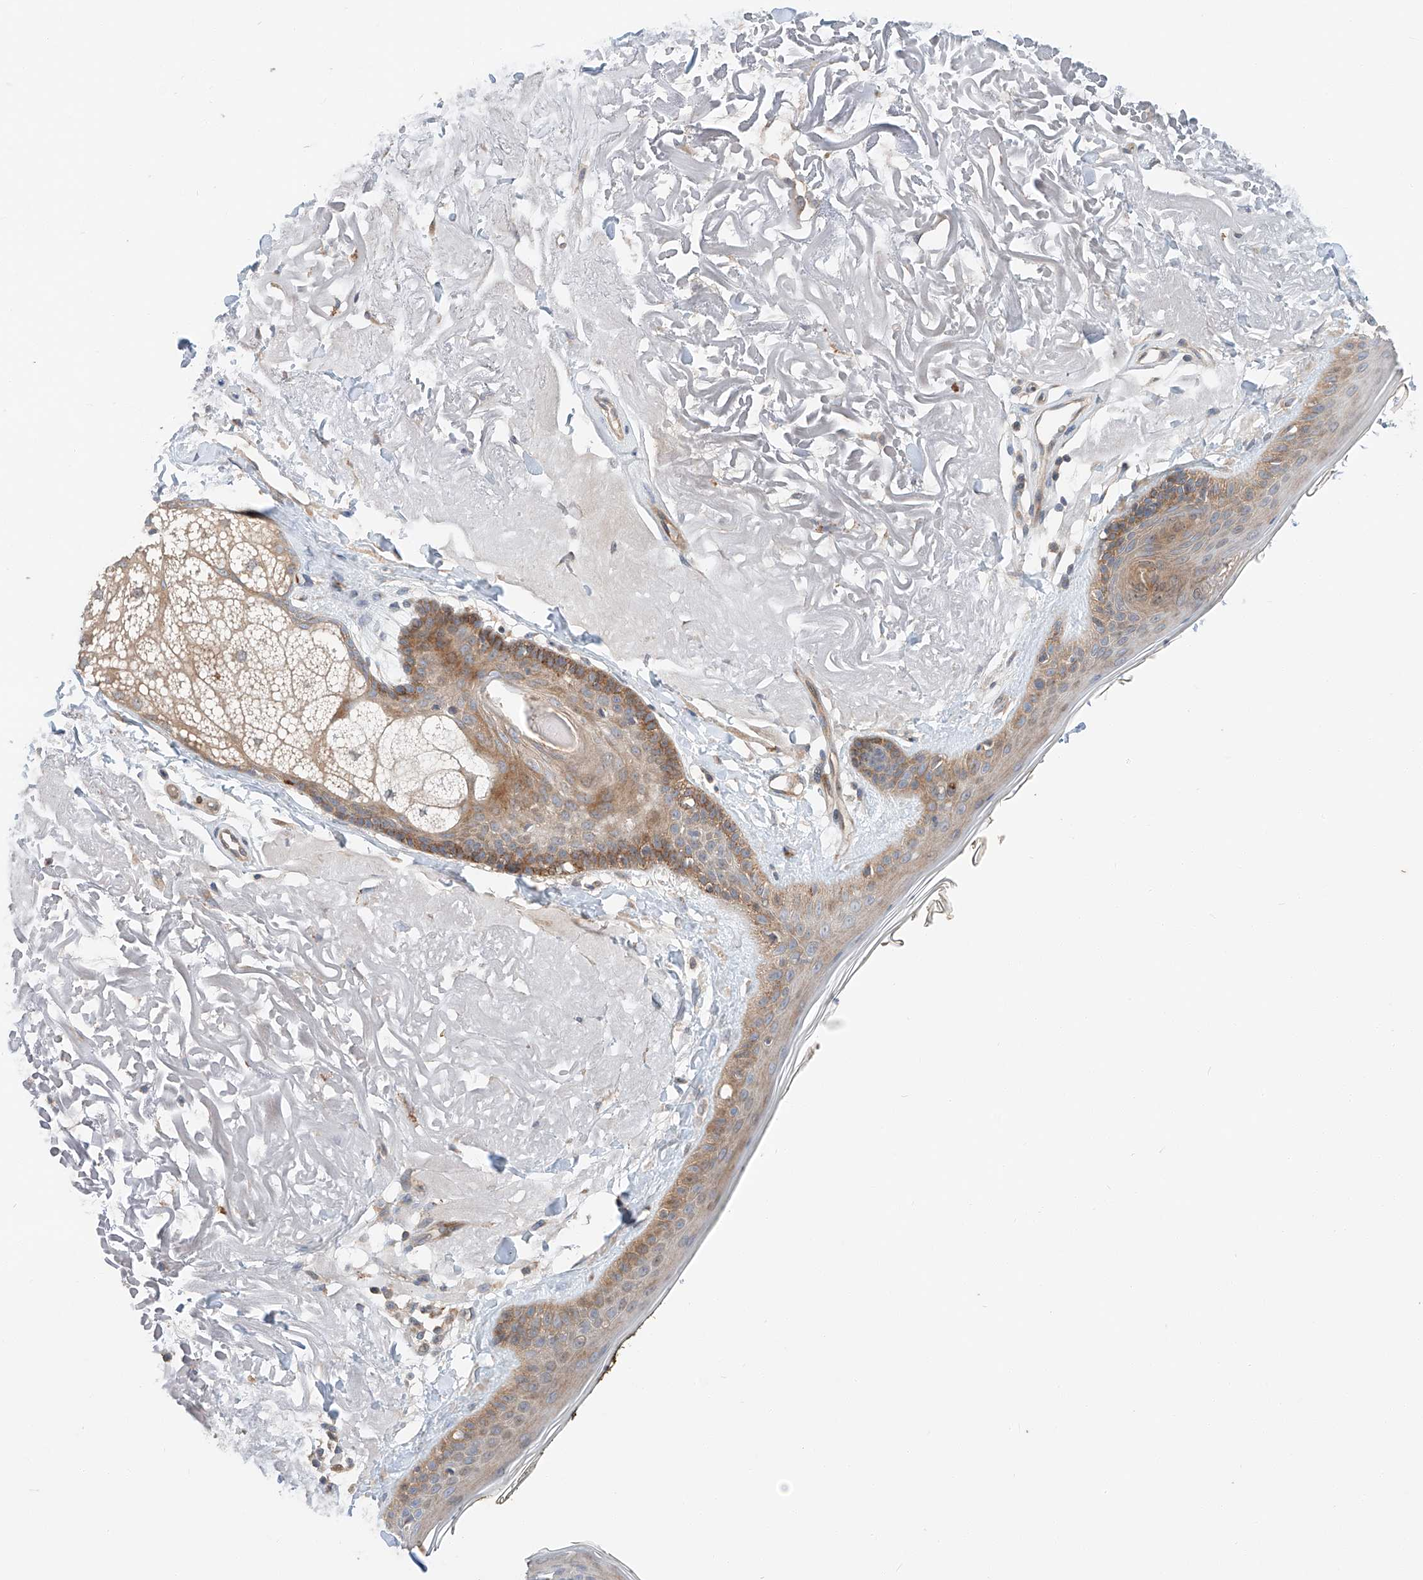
{"staining": {"intensity": "weak", "quantity": ">75%", "location": "cytoplasmic/membranous"}, "tissue": "skin", "cell_type": "Fibroblasts", "image_type": "normal", "snomed": [{"axis": "morphology", "description": "Normal tissue, NOS"}, {"axis": "topography", "description": "Skin"}, {"axis": "topography", "description": "Skeletal muscle"}], "caption": "About >75% of fibroblasts in normal skin exhibit weak cytoplasmic/membranous protein staining as visualized by brown immunohistochemical staining.", "gene": "XPNPEP1", "patient": {"sex": "male", "age": 83}}